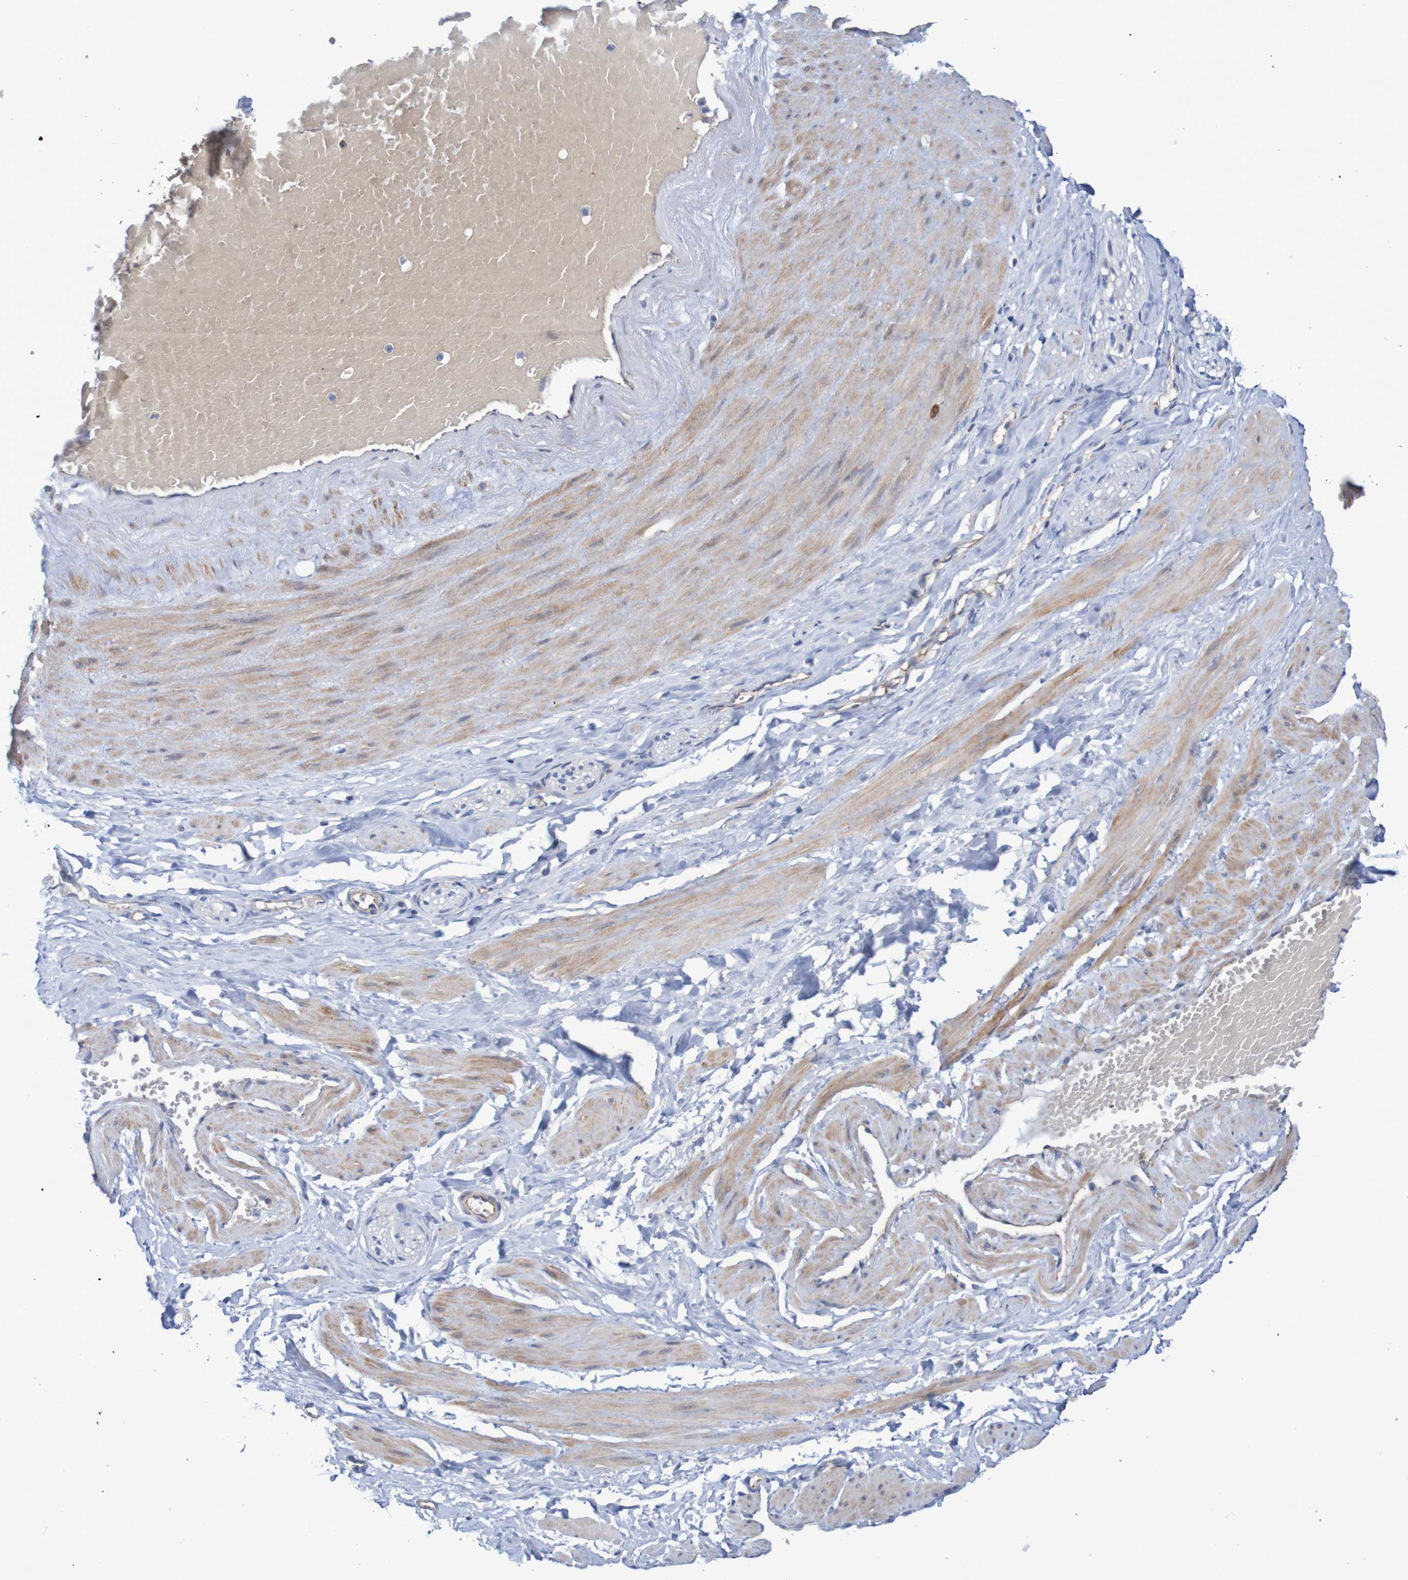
{"staining": {"intensity": "negative", "quantity": "none", "location": "none"}, "tissue": "adipose tissue", "cell_type": "Adipocytes", "image_type": "normal", "snomed": [{"axis": "morphology", "description": "Normal tissue, NOS"}, {"axis": "topography", "description": "Soft tissue"}, {"axis": "topography", "description": "Vascular tissue"}], "caption": "Adipocytes are negative for protein expression in benign human adipose tissue.", "gene": "NECTIN2", "patient": {"sex": "female", "age": 35}}